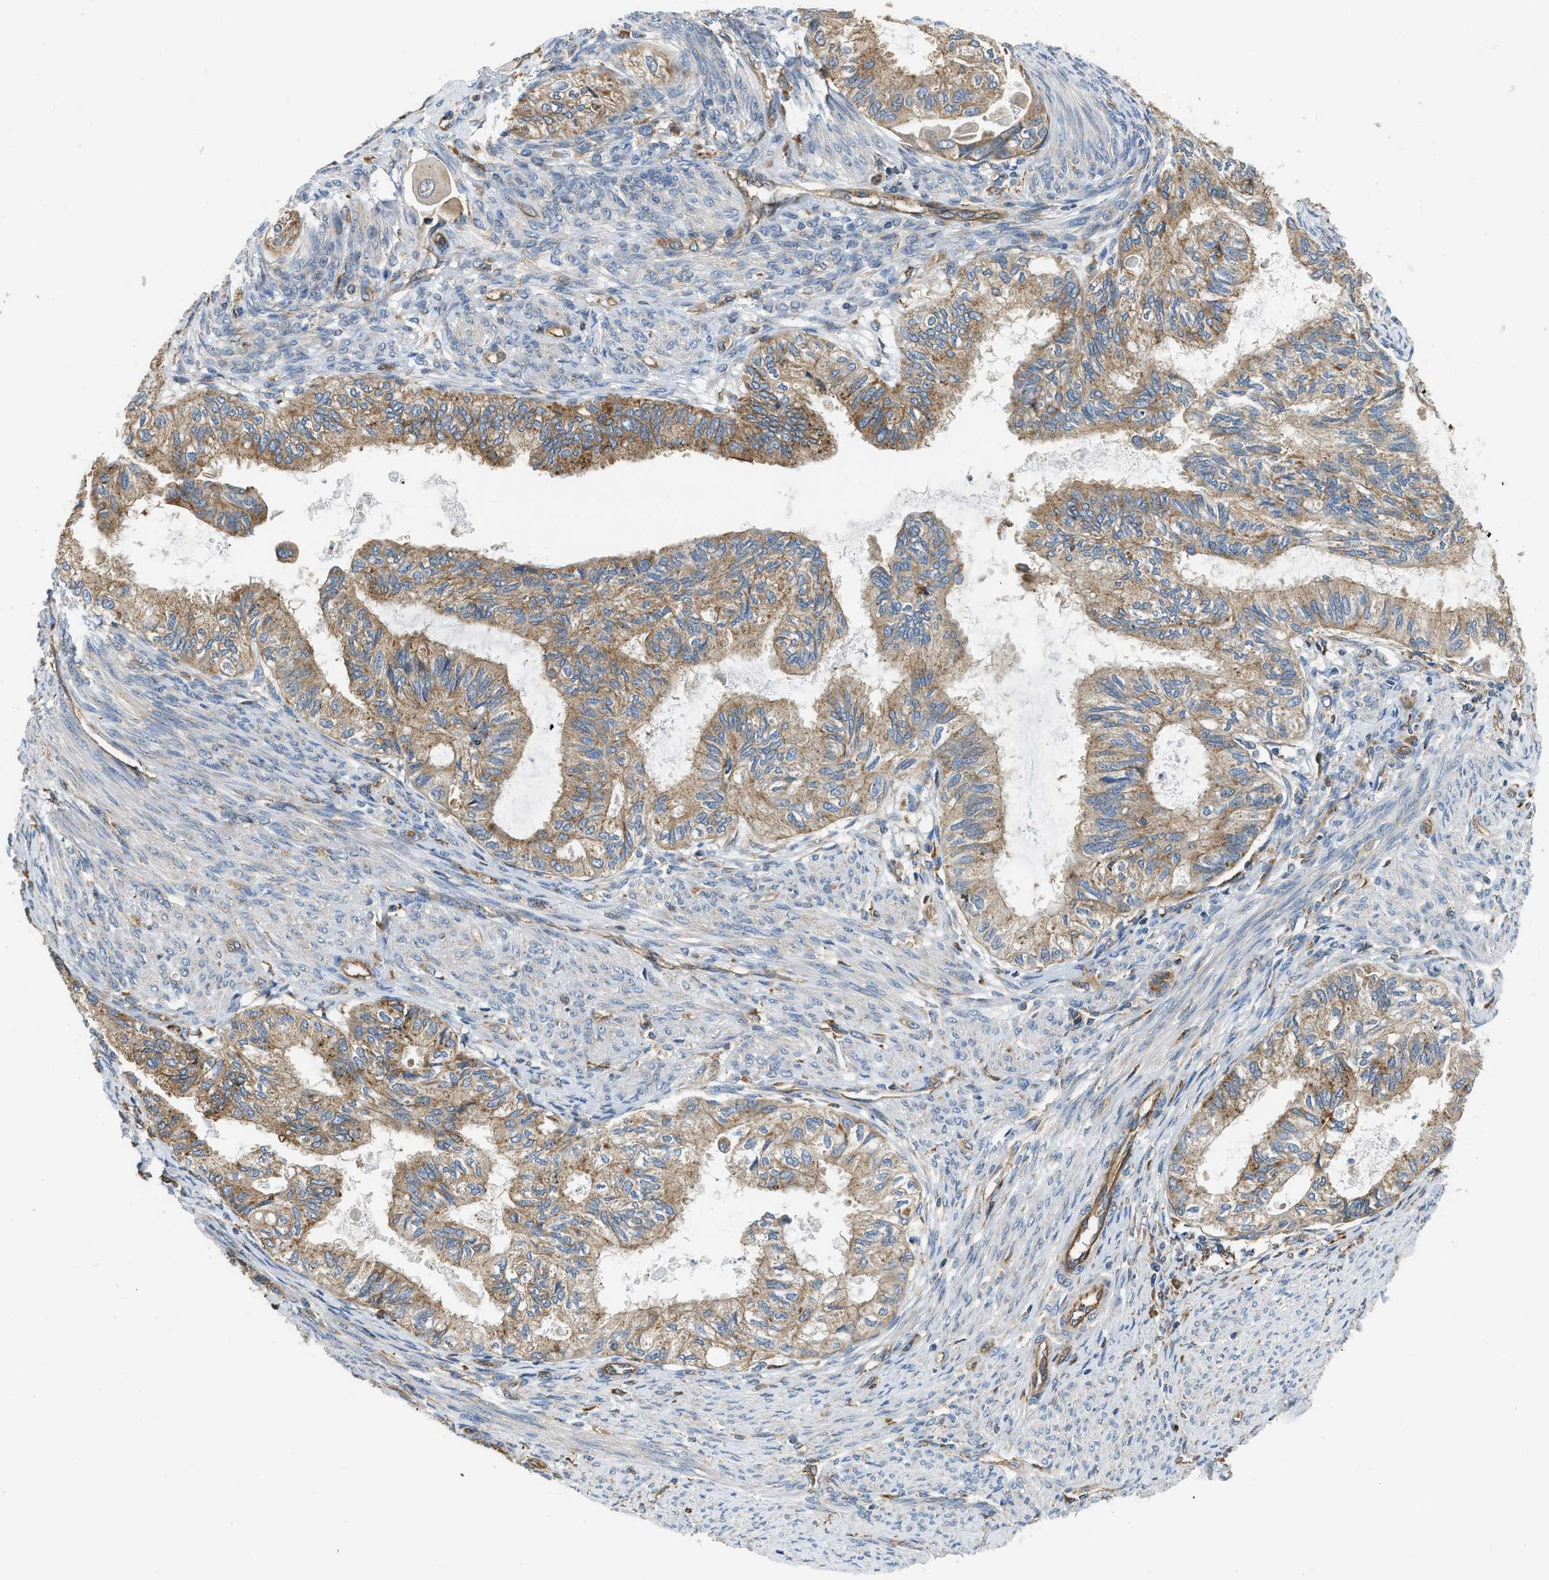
{"staining": {"intensity": "moderate", "quantity": ">75%", "location": "cytoplasmic/membranous"}, "tissue": "cervical cancer", "cell_type": "Tumor cells", "image_type": "cancer", "snomed": [{"axis": "morphology", "description": "Normal tissue, NOS"}, {"axis": "morphology", "description": "Adenocarcinoma, NOS"}, {"axis": "topography", "description": "Cervix"}, {"axis": "topography", "description": "Endometrium"}], "caption": "Immunohistochemistry (IHC) micrograph of neoplastic tissue: human adenocarcinoma (cervical) stained using IHC reveals medium levels of moderate protein expression localized specifically in the cytoplasmic/membranous of tumor cells, appearing as a cytoplasmic/membranous brown color.", "gene": "FLNB", "patient": {"sex": "female", "age": 86}}